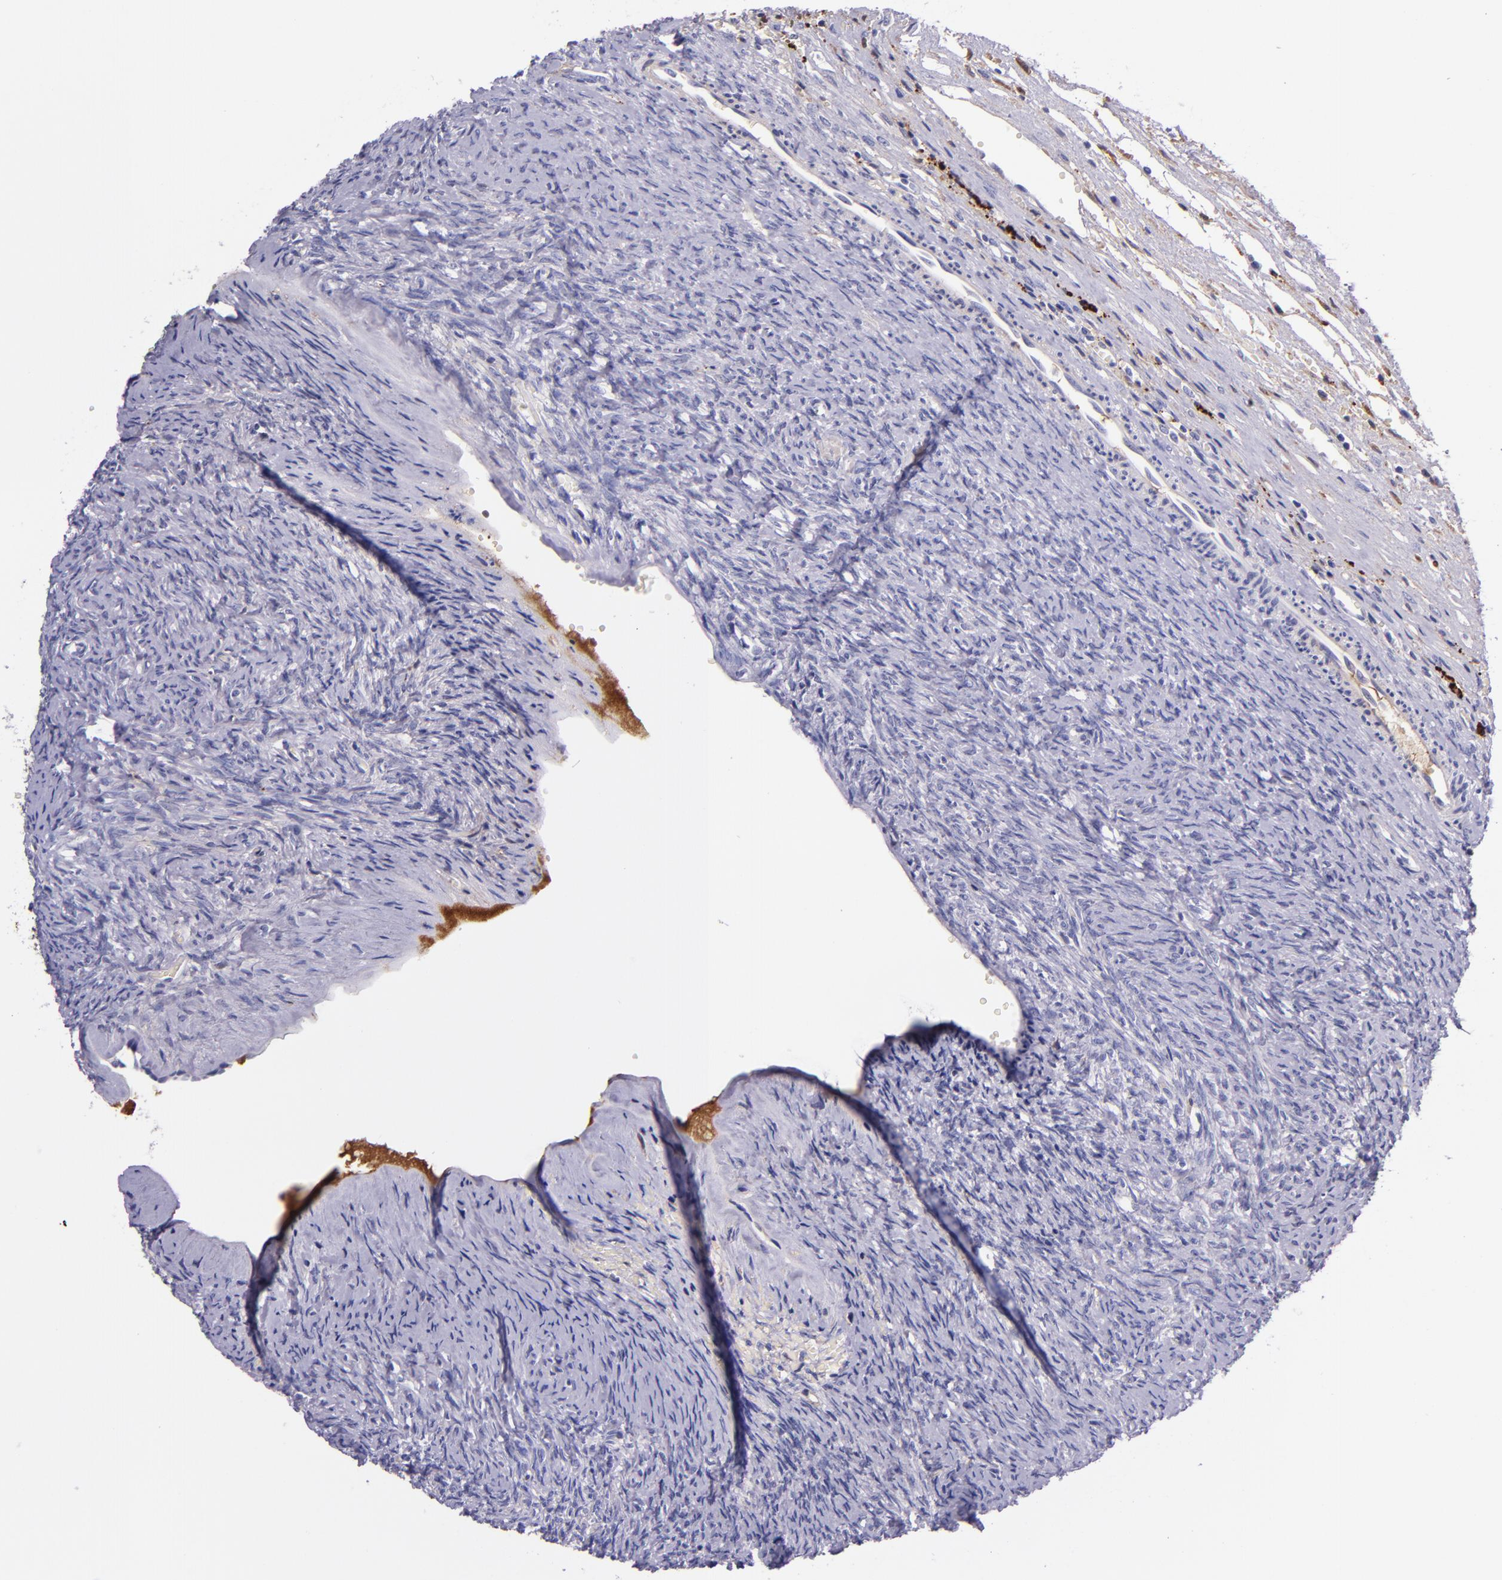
{"staining": {"intensity": "negative", "quantity": "none", "location": "none"}, "tissue": "ovary", "cell_type": "Follicle cells", "image_type": "normal", "snomed": [{"axis": "morphology", "description": "Normal tissue, NOS"}, {"axis": "topography", "description": "Ovary"}], "caption": "Follicle cells are negative for protein expression in unremarkable human ovary. The staining is performed using DAB brown chromogen with nuclei counter-stained in using hematoxylin.", "gene": "KNG1", "patient": {"sex": "female", "age": 56}}